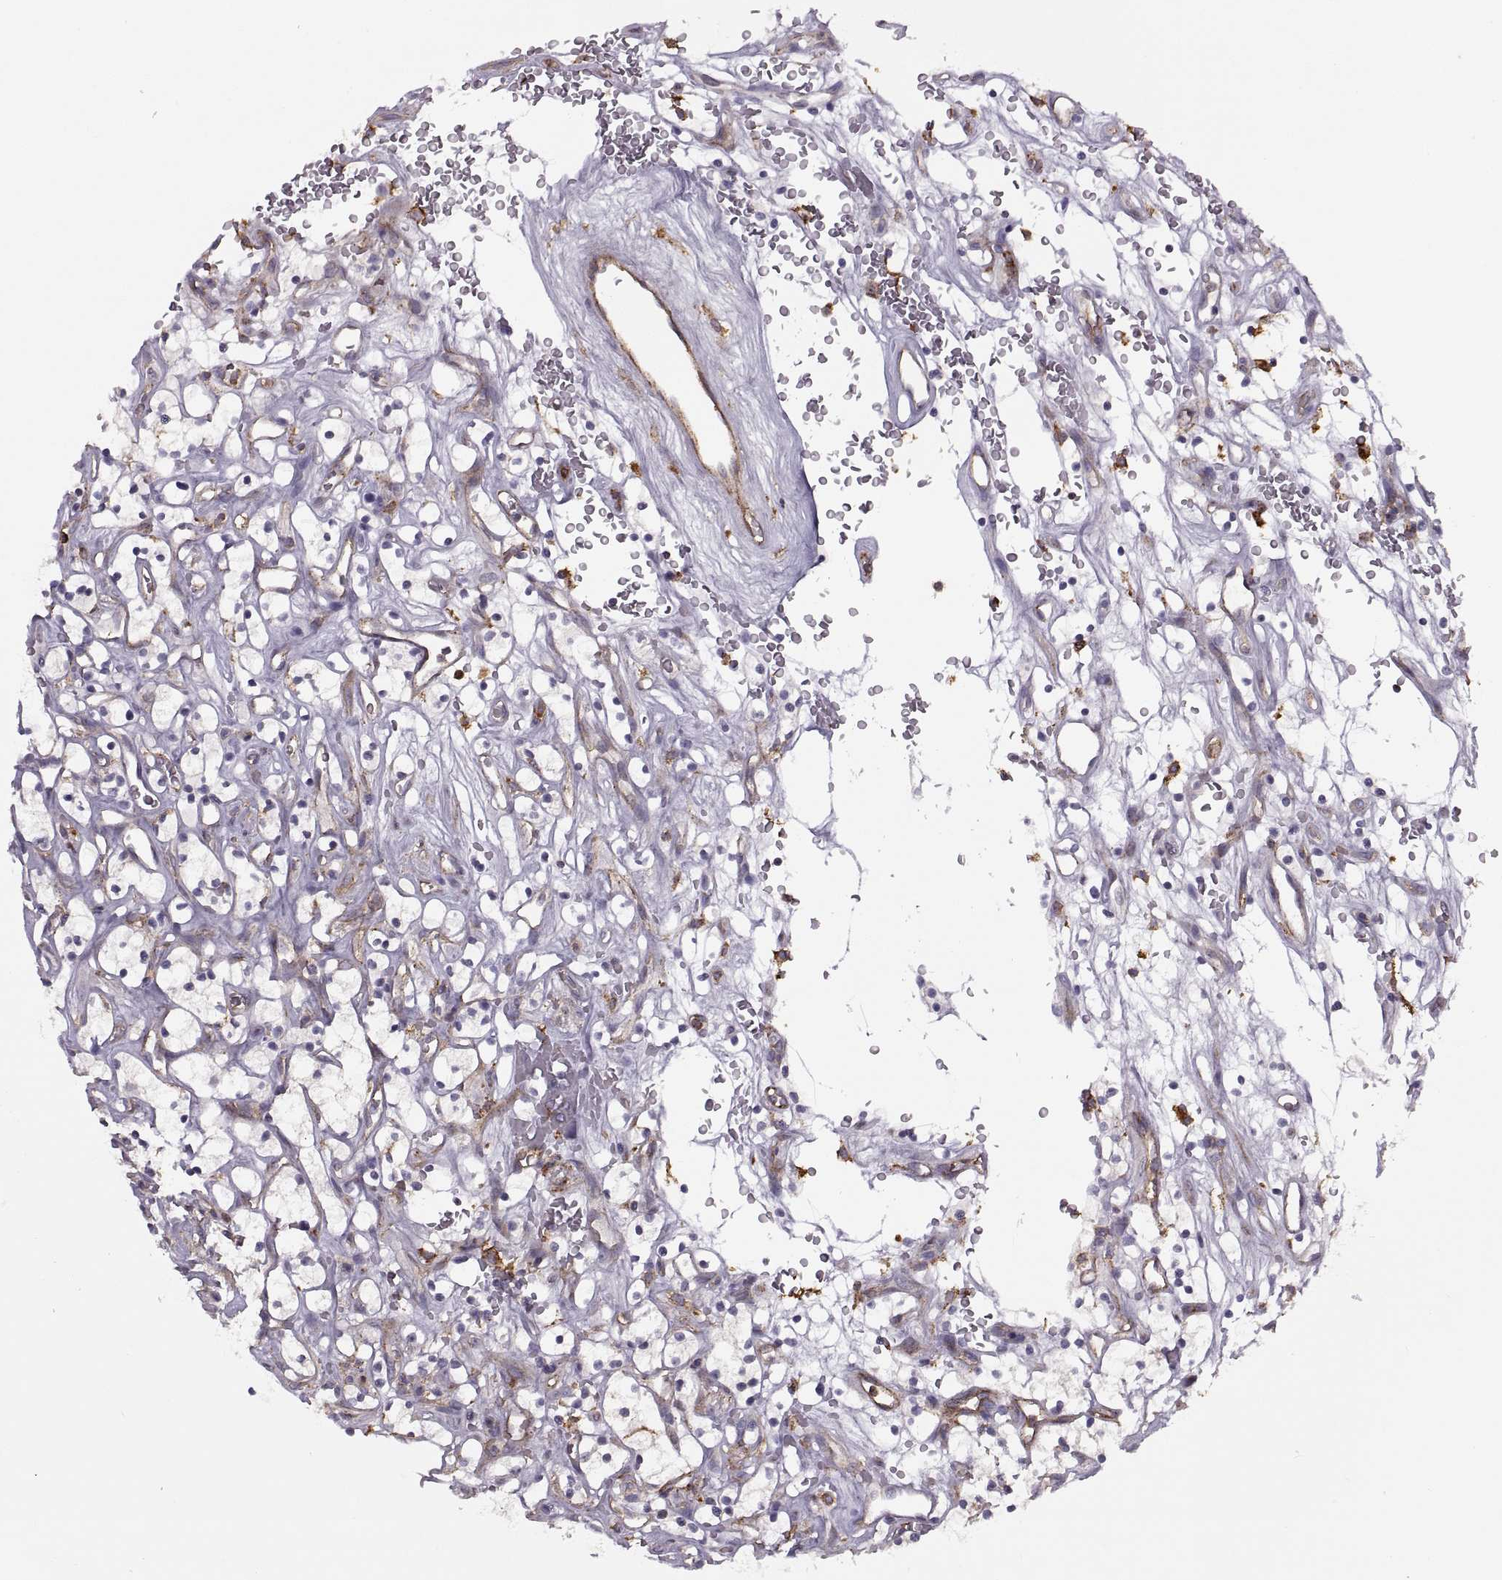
{"staining": {"intensity": "negative", "quantity": "none", "location": "none"}, "tissue": "renal cancer", "cell_type": "Tumor cells", "image_type": "cancer", "snomed": [{"axis": "morphology", "description": "Adenocarcinoma, NOS"}, {"axis": "topography", "description": "Kidney"}], "caption": "Photomicrograph shows no significant protein staining in tumor cells of renal adenocarcinoma.", "gene": "RALB", "patient": {"sex": "female", "age": 64}}